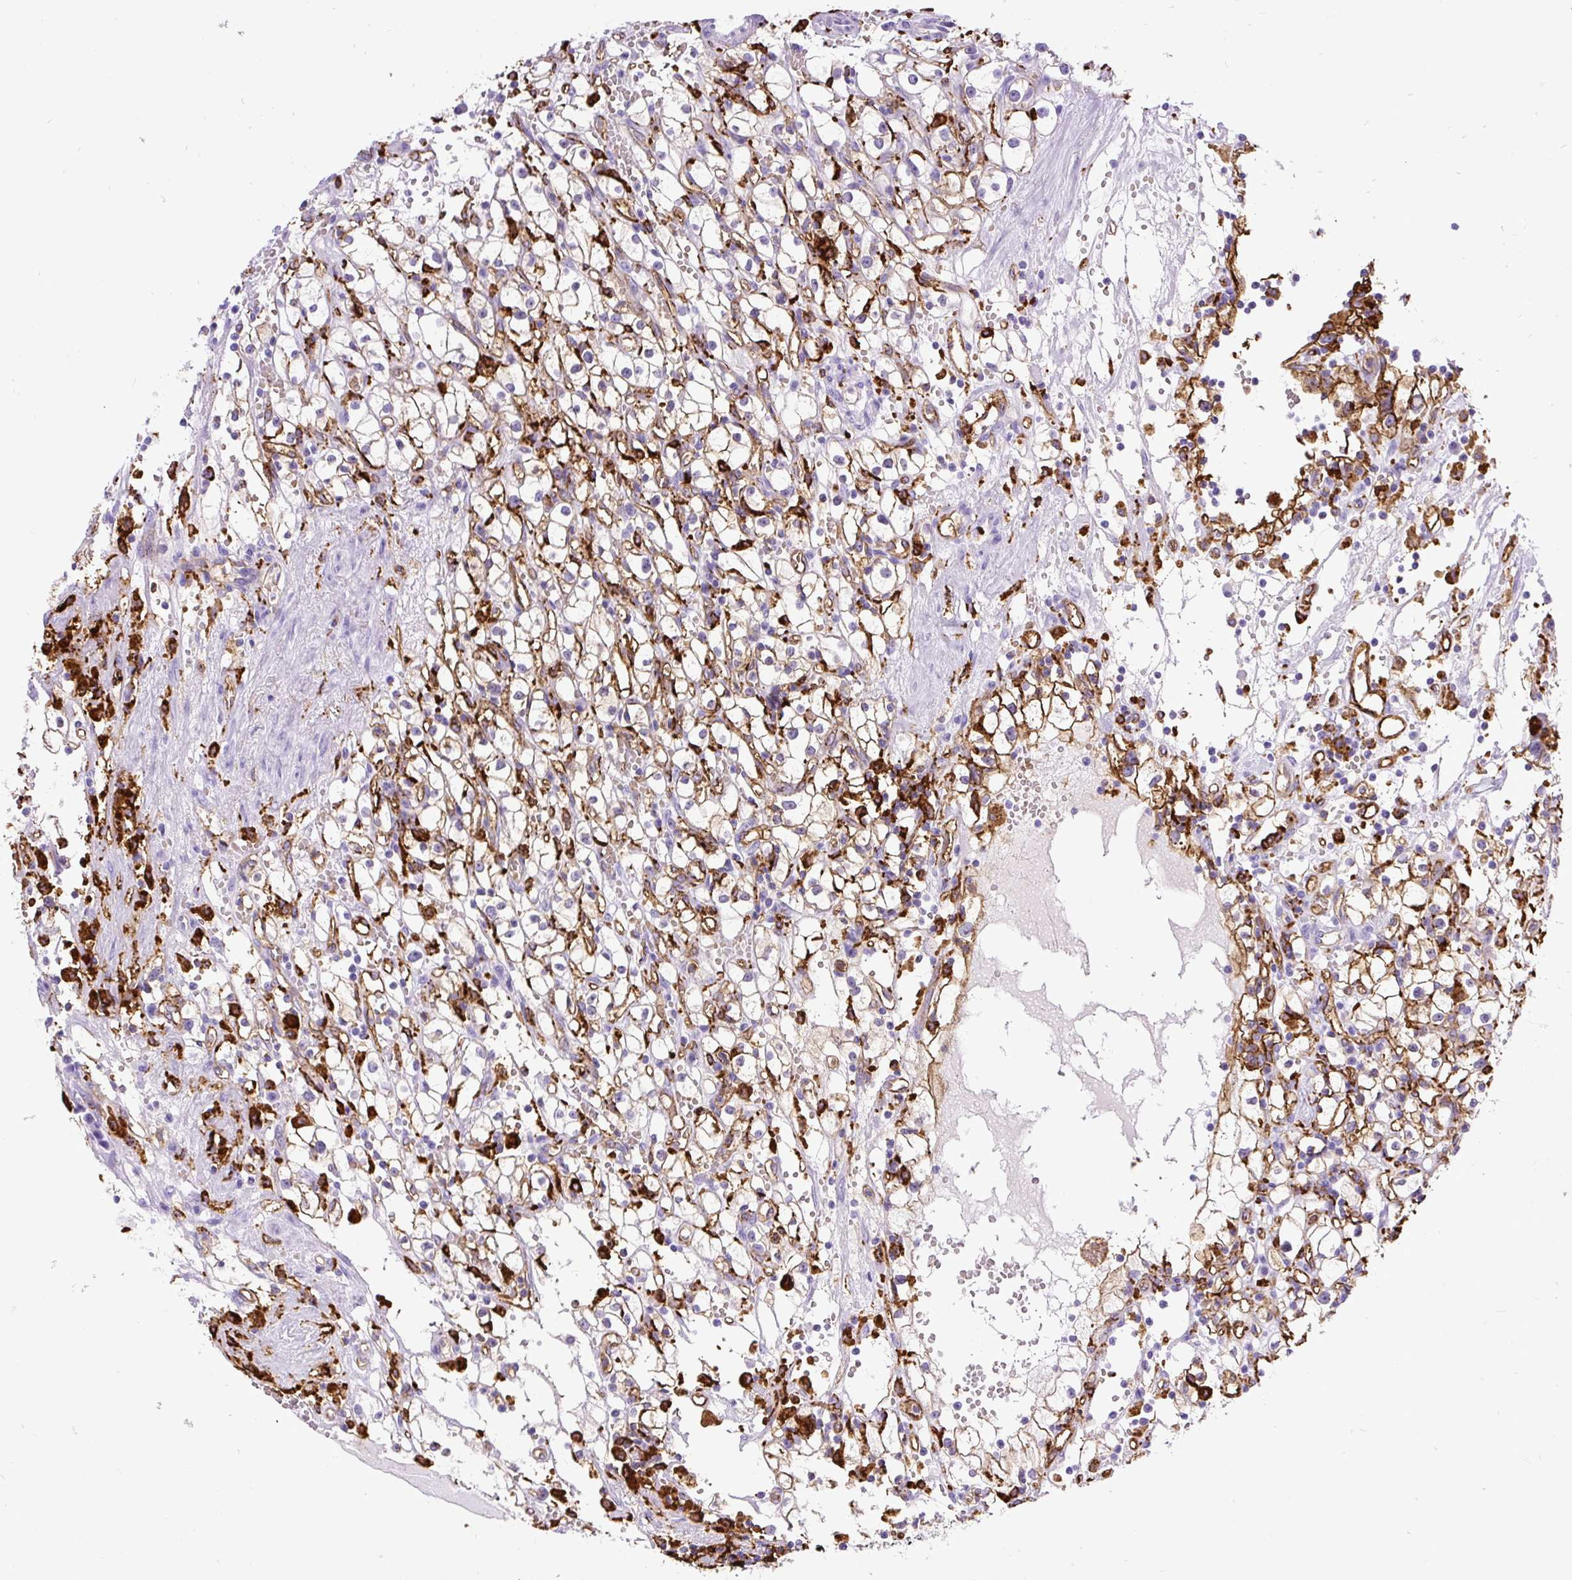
{"staining": {"intensity": "negative", "quantity": "none", "location": "none"}, "tissue": "renal cancer", "cell_type": "Tumor cells", "image_type": "cancer", "snomed": [{"axis": "morphology", "description": "Adenocarcinoma, NOS"}, {"axis": "topography", "description": "Kidney"}], "caption": "Immunohistochemistry photomicrograph of renal adenocarcinoma stained for a protein (brown), which reveals no staining in tumor cells. (DAB immunohistochemistry, high magnification).", "gene": "HLA-DRA", "patient": {"sex": "male", "age": 56}}